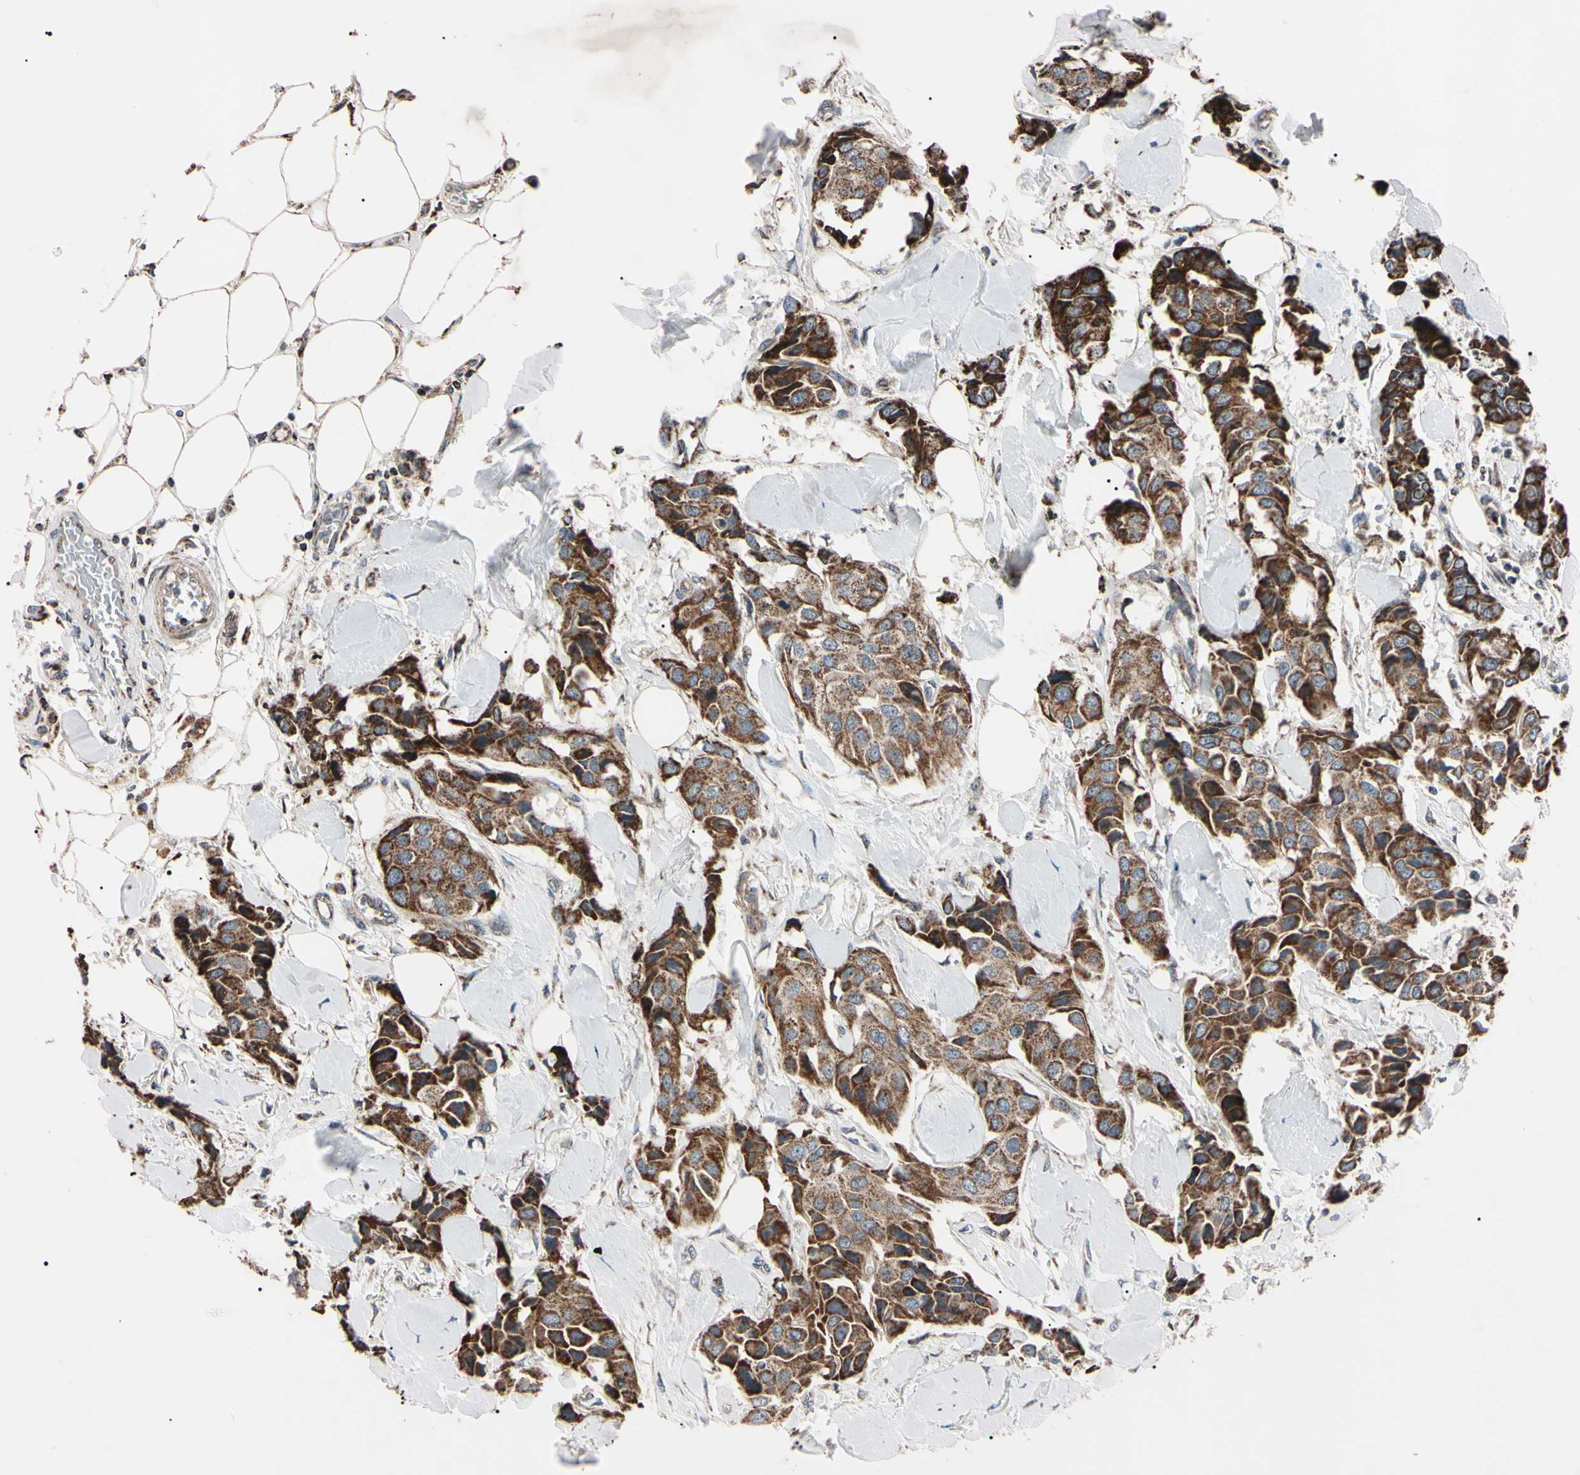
{"staining": {"intensity": "strong", "quantity": ">75%", "location": "cytoplasmic/membranous"}, "tissue": "breast cancer", "cell_type": "Tumor cells", "image_type": "cancer", "snomed": [{"axis": "morphology", "description": "Duct carcinoma"}, {"axis": "topography", "description": "Breast"}], "caption": "Breast cancer (infiltrating ductal carcinoma) stained with immunohistochemistry demonstrates strong cytoplasmic/membranous staining in about >75% of tumor cells.", "gene": "TNFRSF1A", "patient": {"sex": "female", "age": 80}}